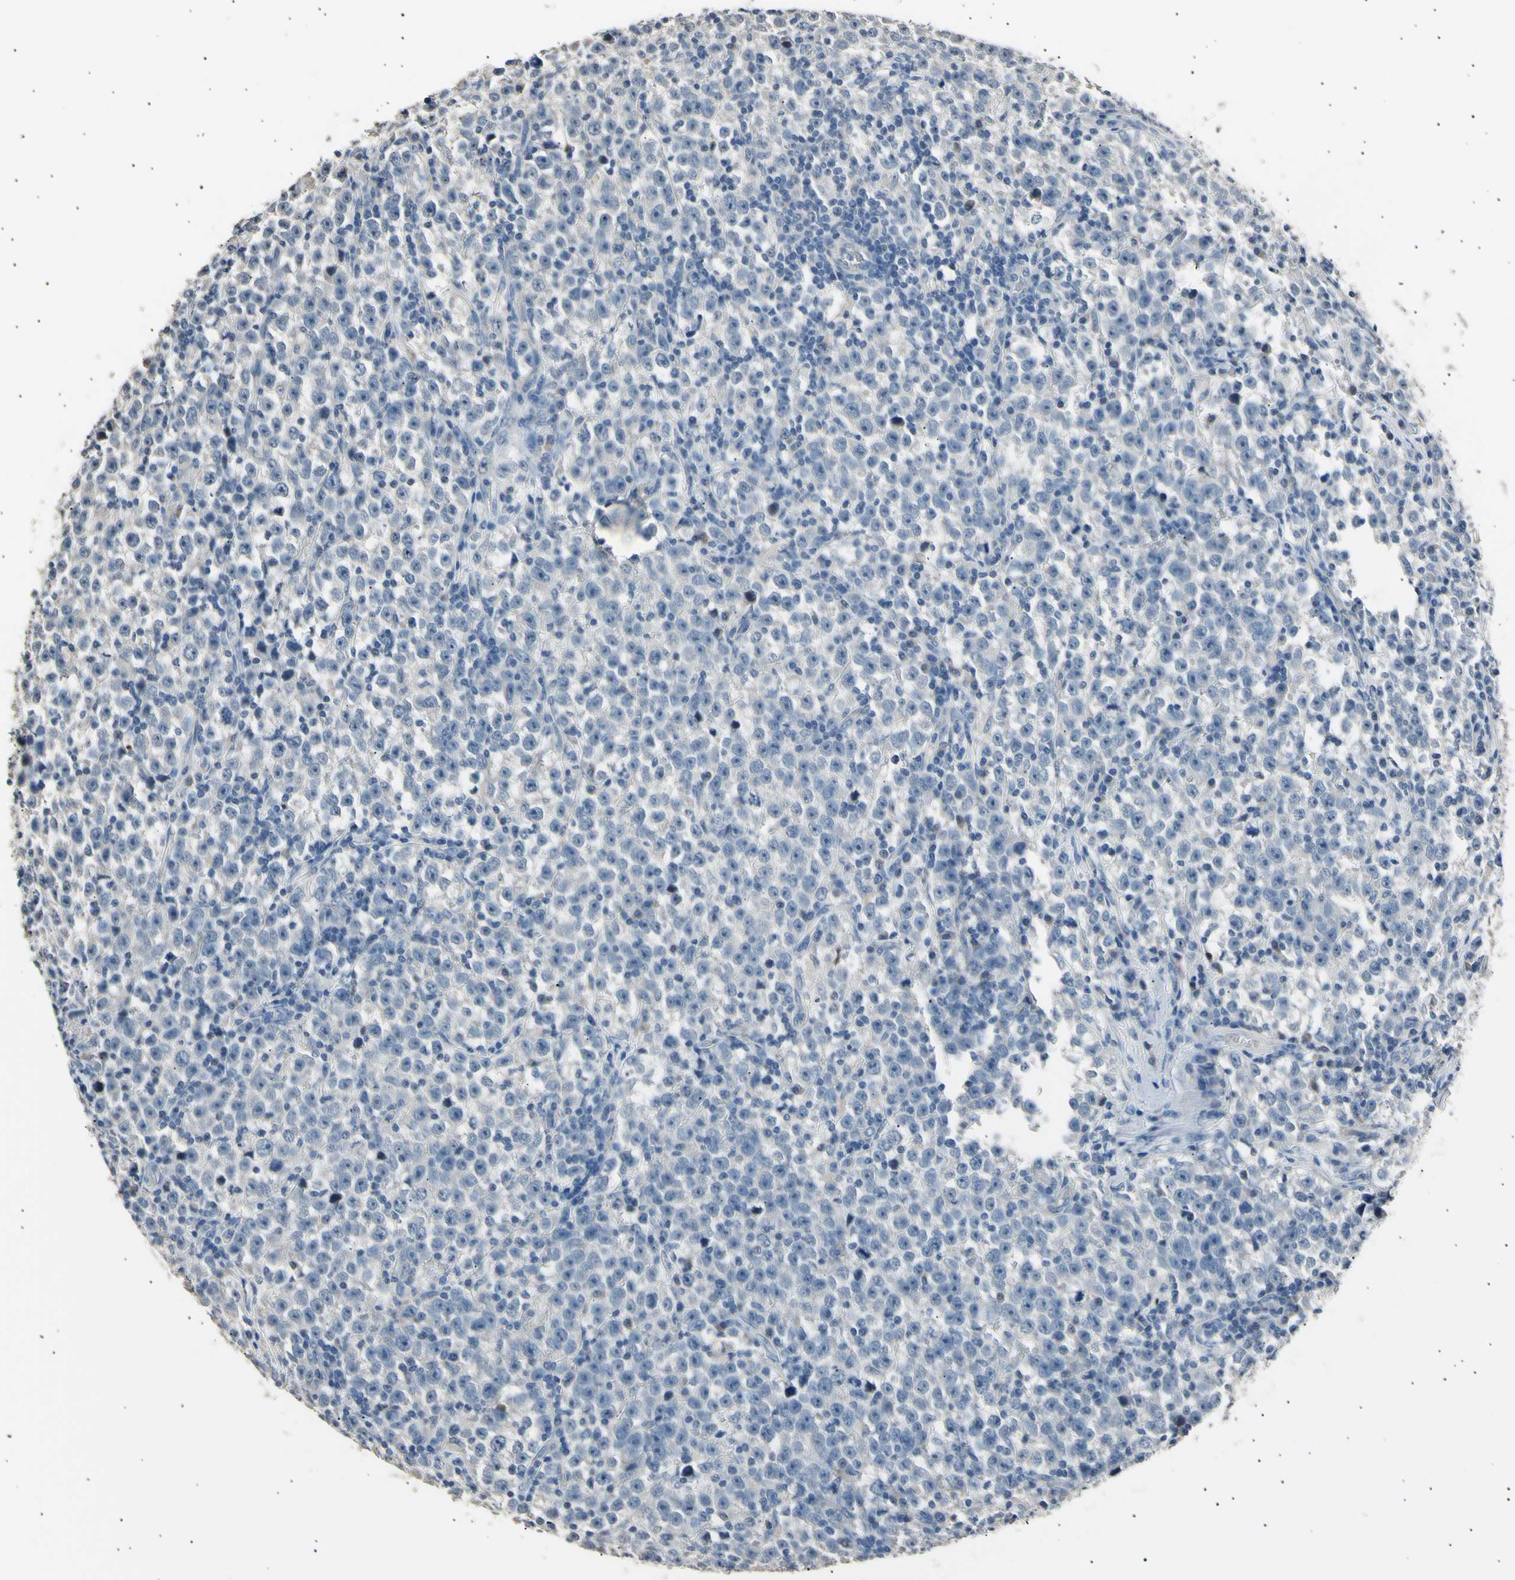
{"staining": {"intensity": "negative", "quantity": "none", "location": "none"}, "tissue": "testis cancer", "cell_type": "Tumor cells", "image_type": "cancer", "snomed": [{"axis": "morphology", "description": "Seminoma, NOS"}, {"axis": "topography", "description": "Testis"}], "caption": "Tumor cells are negative for brown protein staining in testis cancer (seminoma).", "gene": "LDLR", "patient": {"sex": "male", "age": 43}}